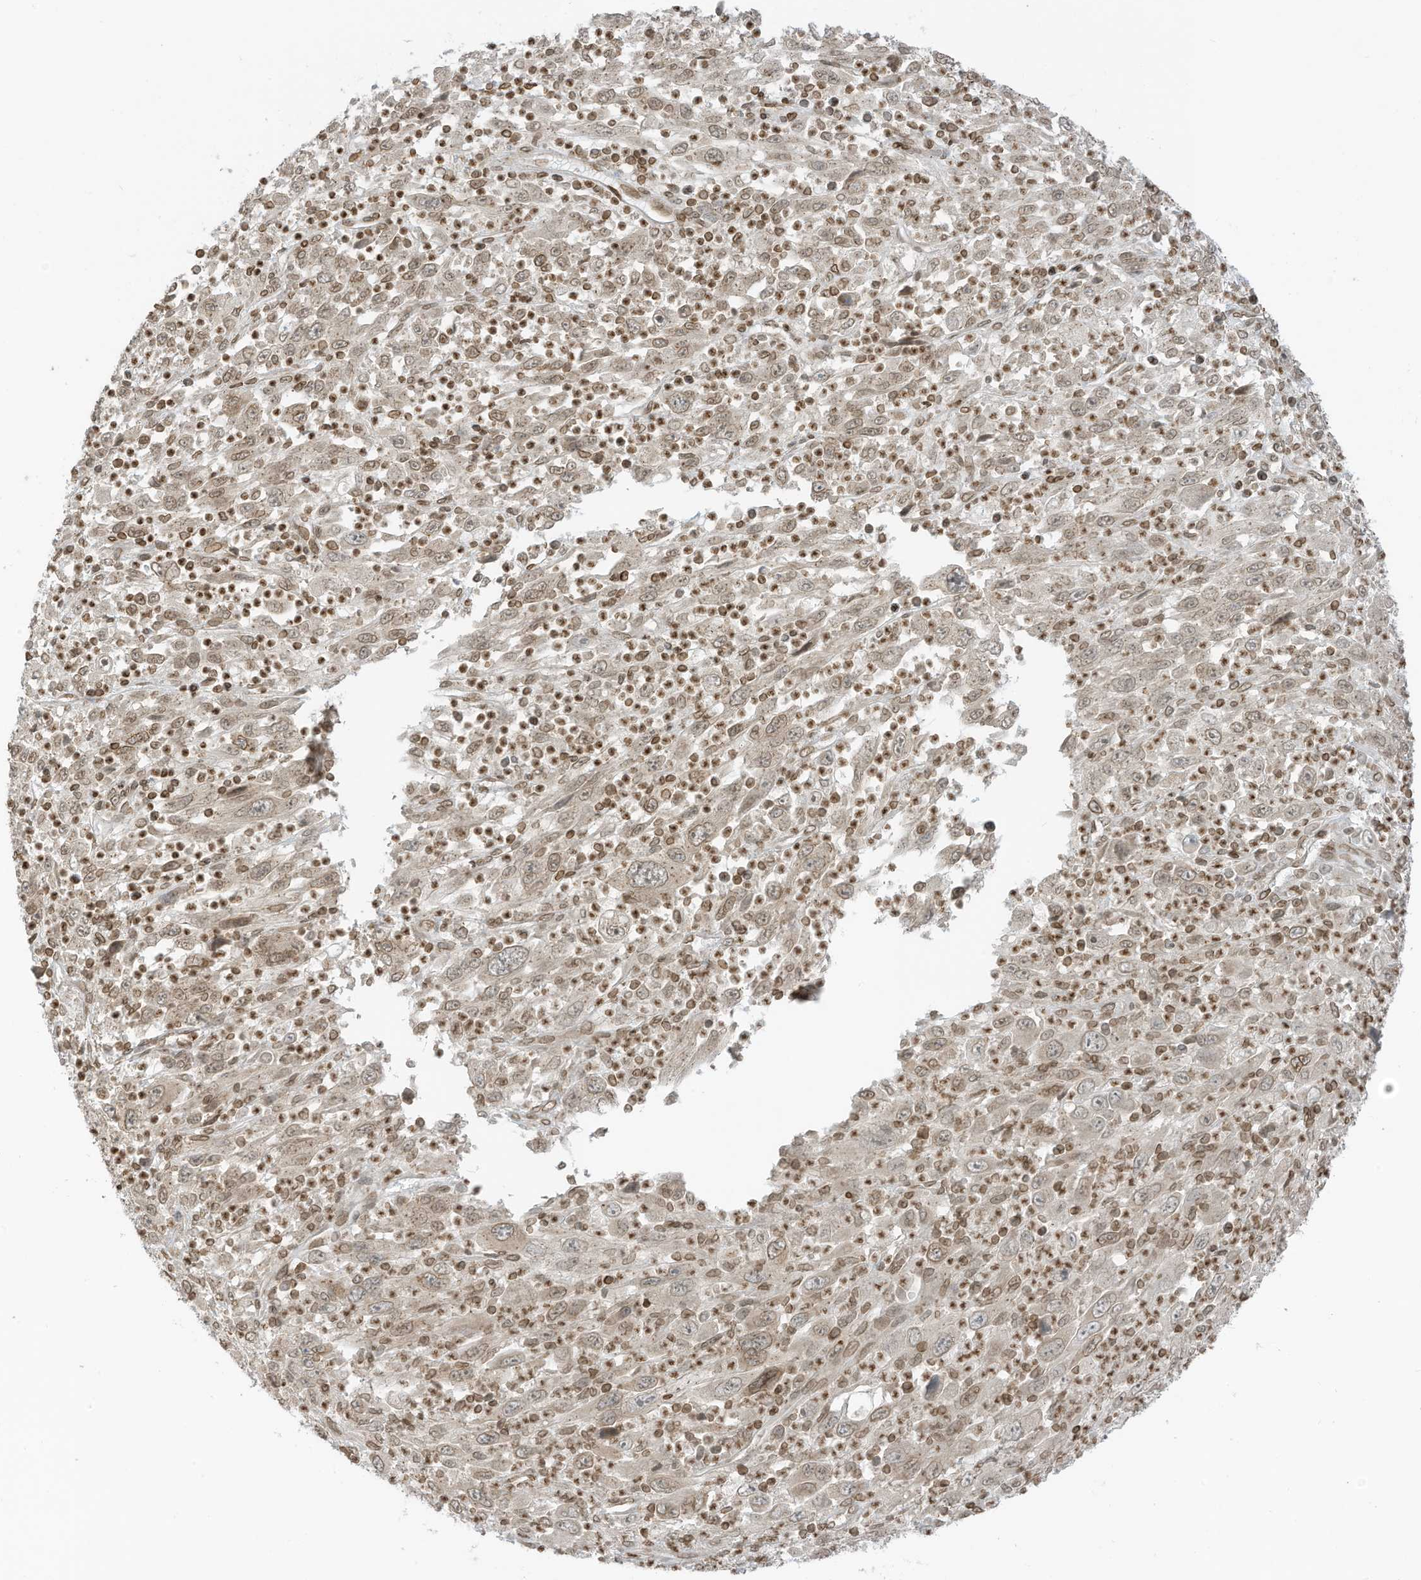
{"staining": {"intensity": "weak", "quantity": ">75%", "location": "cytoplasmic/membranous,nuclear"}, "tissue": "melanoma", "cell_type": "Tumor cells", "image_type": "cancer", "snomed": [{"axis": "morphology", "description": "Malignant melanoma, Metastatic site"}, {"axis": "topography", "description": "Skin"}], "caption": "A brown stain highlights weak cytoplasmic/membranous and nuclear expression of a protein in human malignant melanoma (metastatic site) tumor cells. (IHC, brightfield microscopy, high magnification).", "gene": "RABL3", "patient": {"sex": "female", "age": 56}}